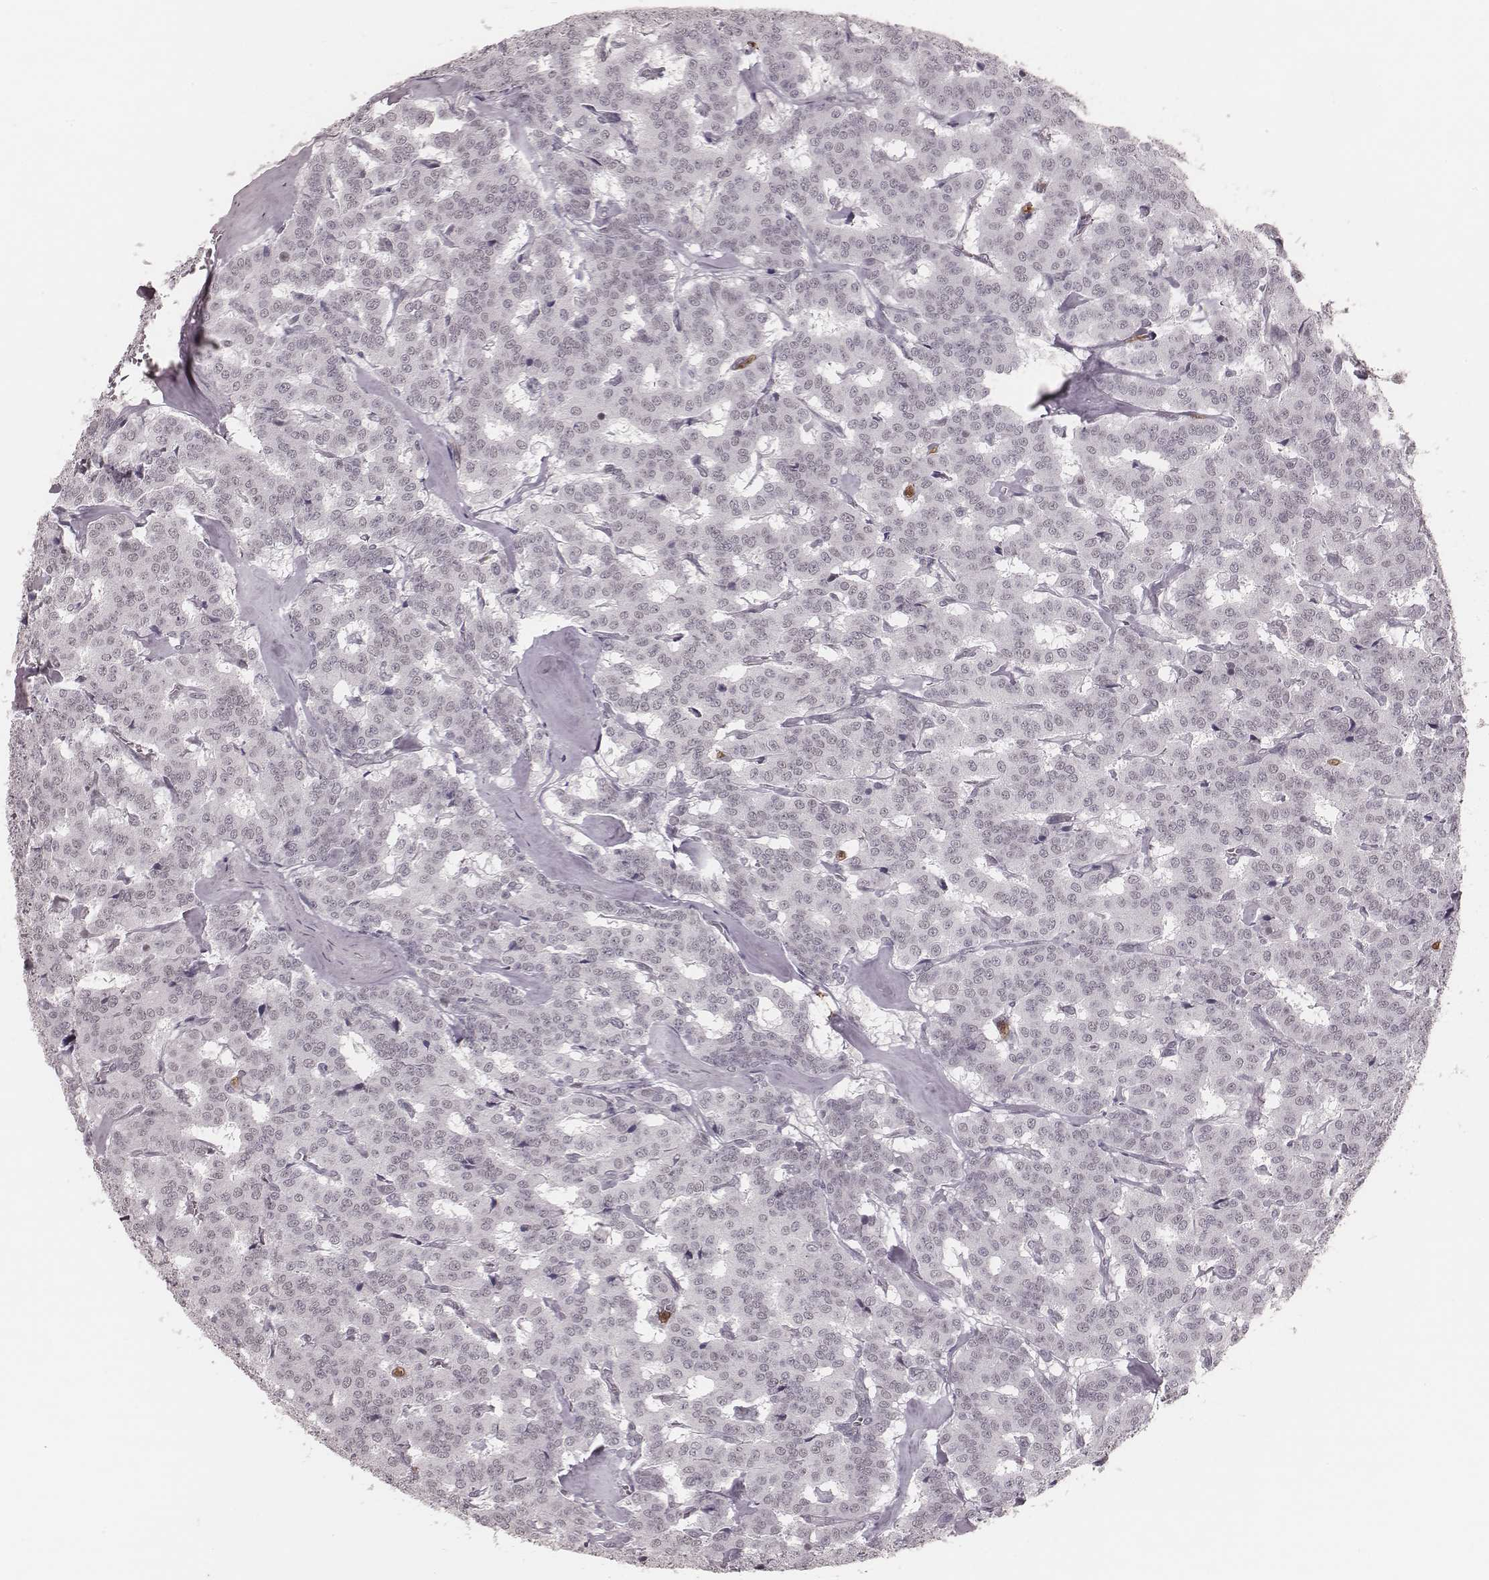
{"staining": {"intensity": "negative", "quantity": "none", "location": "none"}, "tissue": "carcinoid", "cell_type": "Tumor cells", "image_type": "cancer", "snomed": [{"axis": "morphology", "description": "Carcinoid, malignant, NOS"}, {"axis": "topography", "description": "Lung"}], "caption": "The image reveals no significant positivity in tumor cells of carcinoid (malignant).", "gene": "KITLG", "patient": {"sex": "female", "age": 46}}